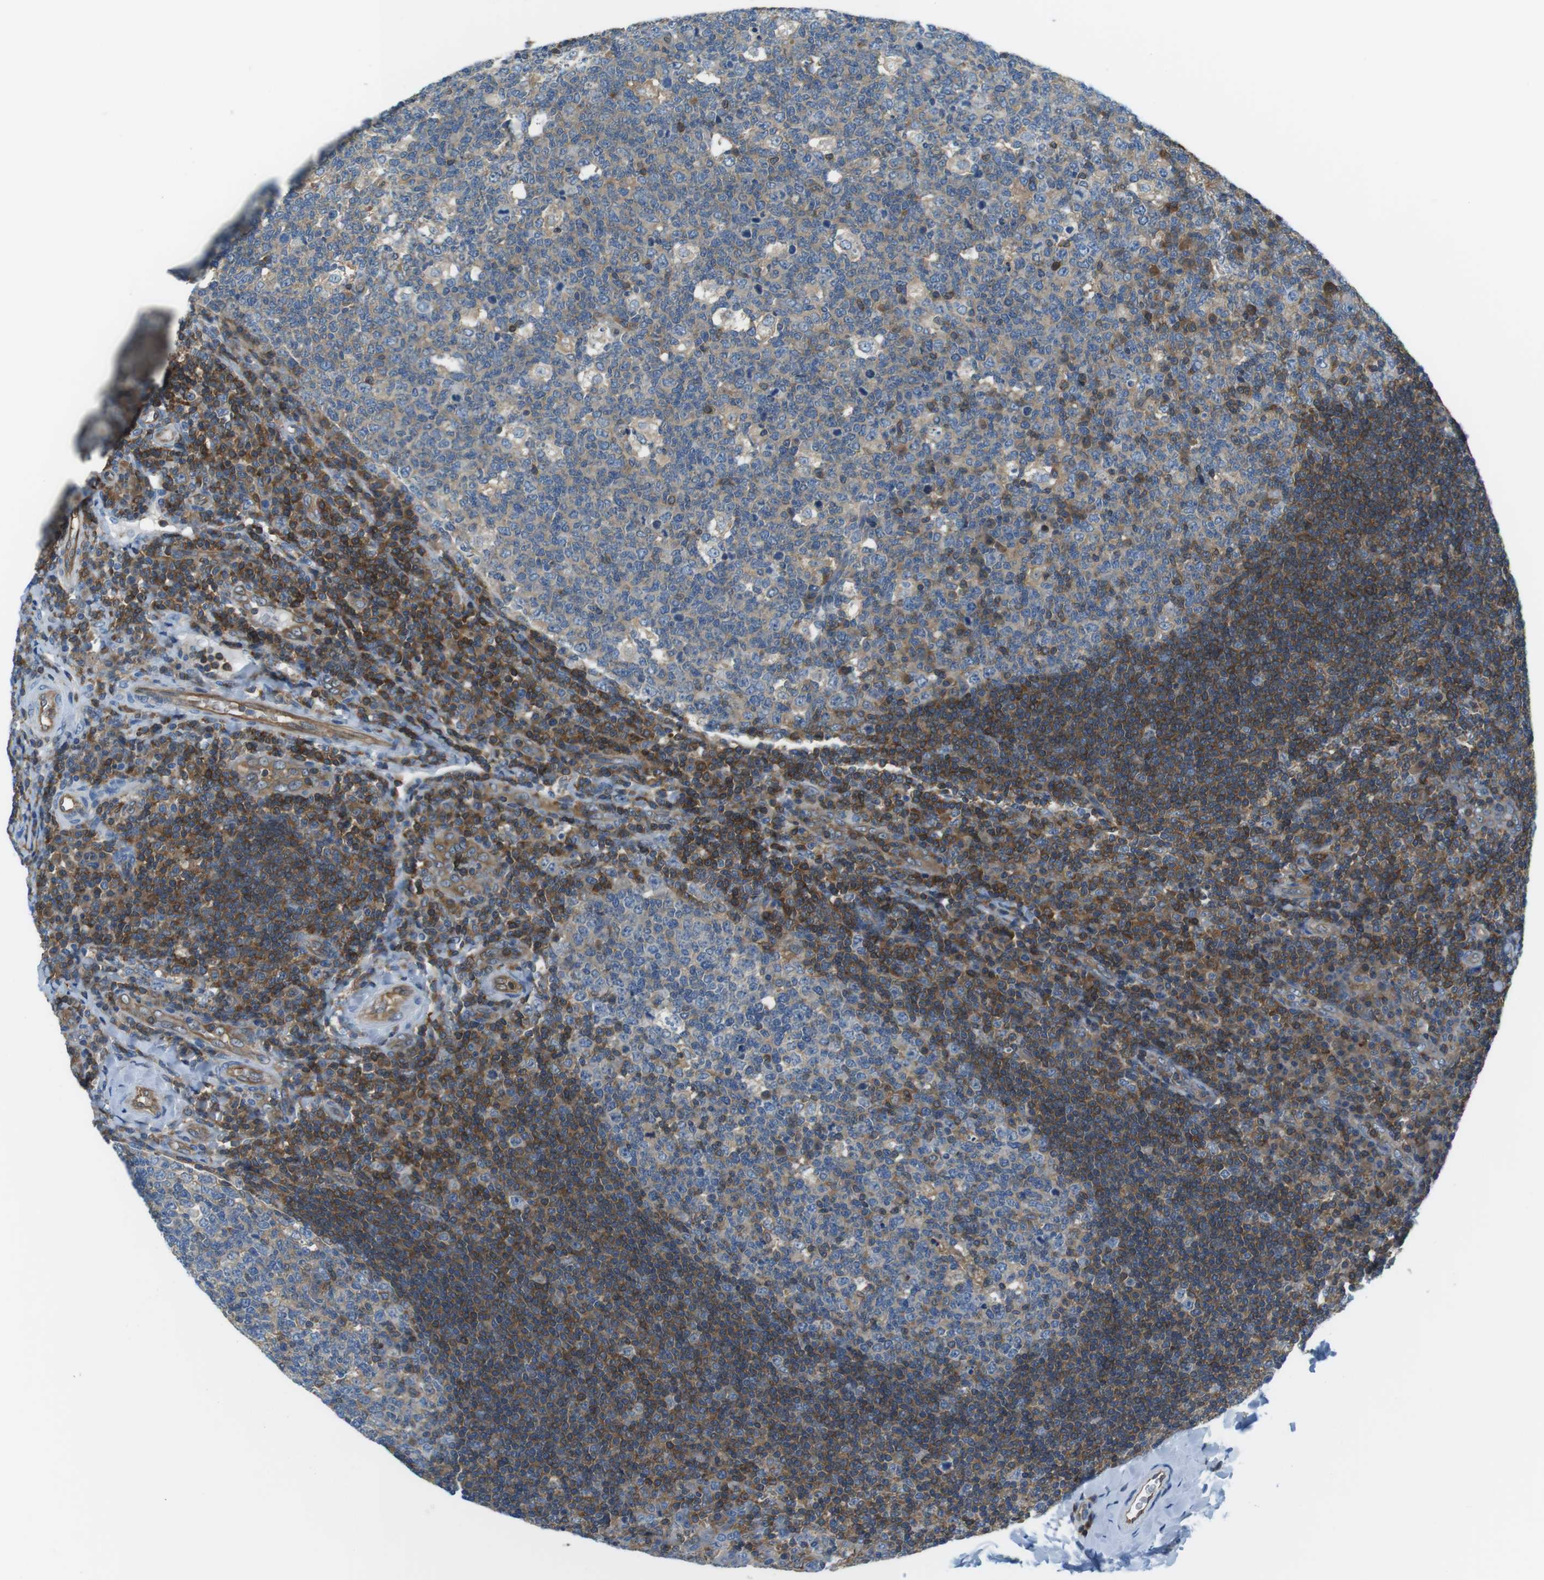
{"staining": {"intensity": "moderate", "quantity": ">75%", "location": "cytoplasmic/membranous"}, "tissue": "tonsil", "cell_type": "Germinal center cells", "image_type": "normal", "snomed": [{"axis": "morphology", "description": "Normal tissue, NOS"}, {"axis": "topography", "description": "Tonsil"}], "caption": "Brown immunohistochemical staining in normal human tonsil demonstrates moderate cytoplasmic/membranous positivity in about >75% of germinal center cells.", "gene": "TES", "patient": {"sex": "male", "age": 17}}